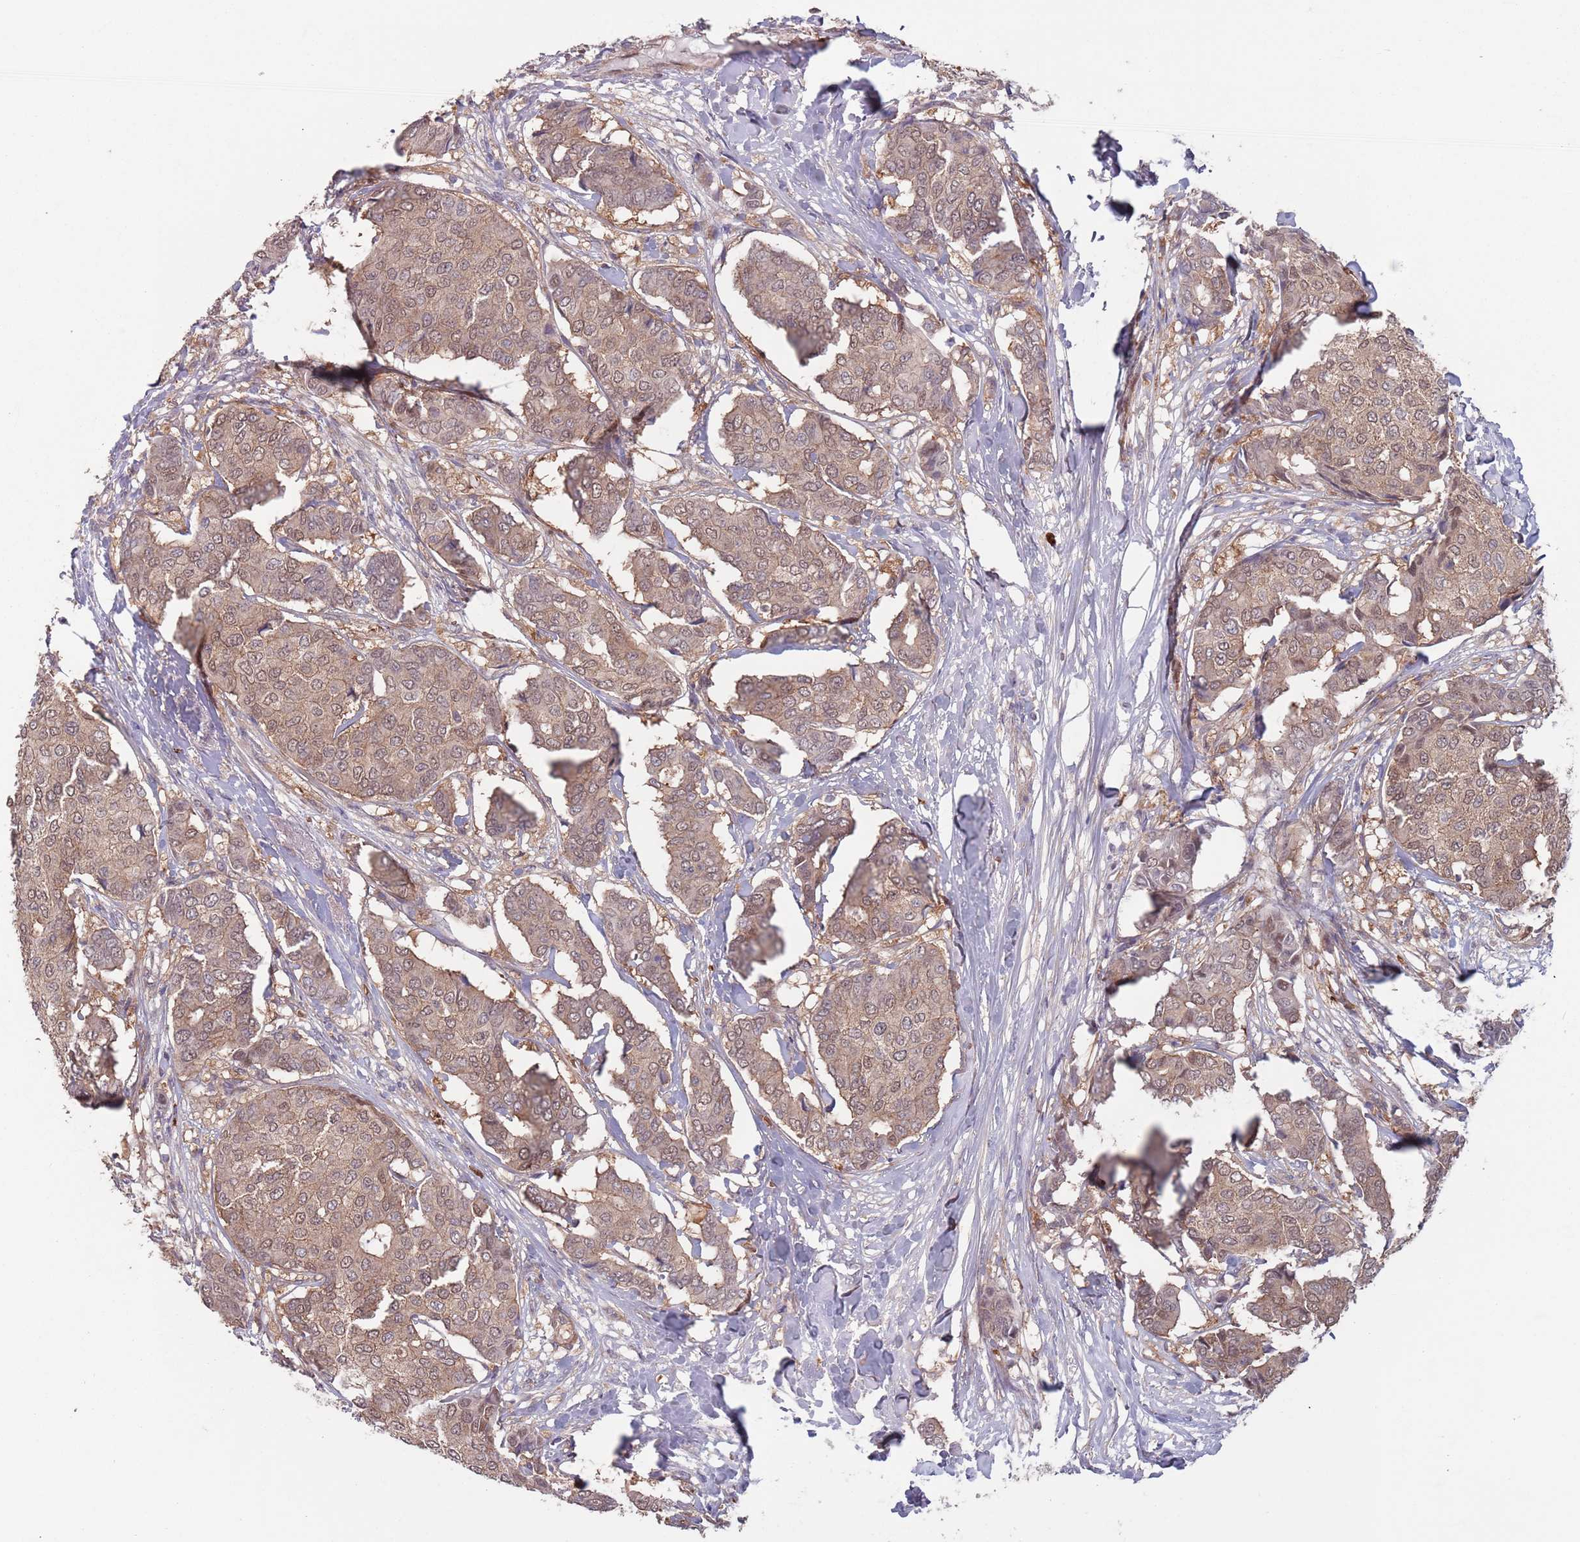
{"staining": {"intensity": "weak", "quantity": ">75%", "location": "cytoplasmic/membranous,nuclear"}, "tissue": "breast cancer", "cell_type": "Tumor cells", "image_type": "cancer", "snomed": [{"axis": "morphology", "description": "Duct carcinoma"}, {"axis": "topography", "description": "Breast"}], "caption": "This is a micrograph of immunohistochemistry staining of breast cancer, which shows weak positivity in the cytoplasmic/membranous and nuclear of tumor cells.", "gene": "CLNS1A", "patient": {"sex": "female", "age": 75}}